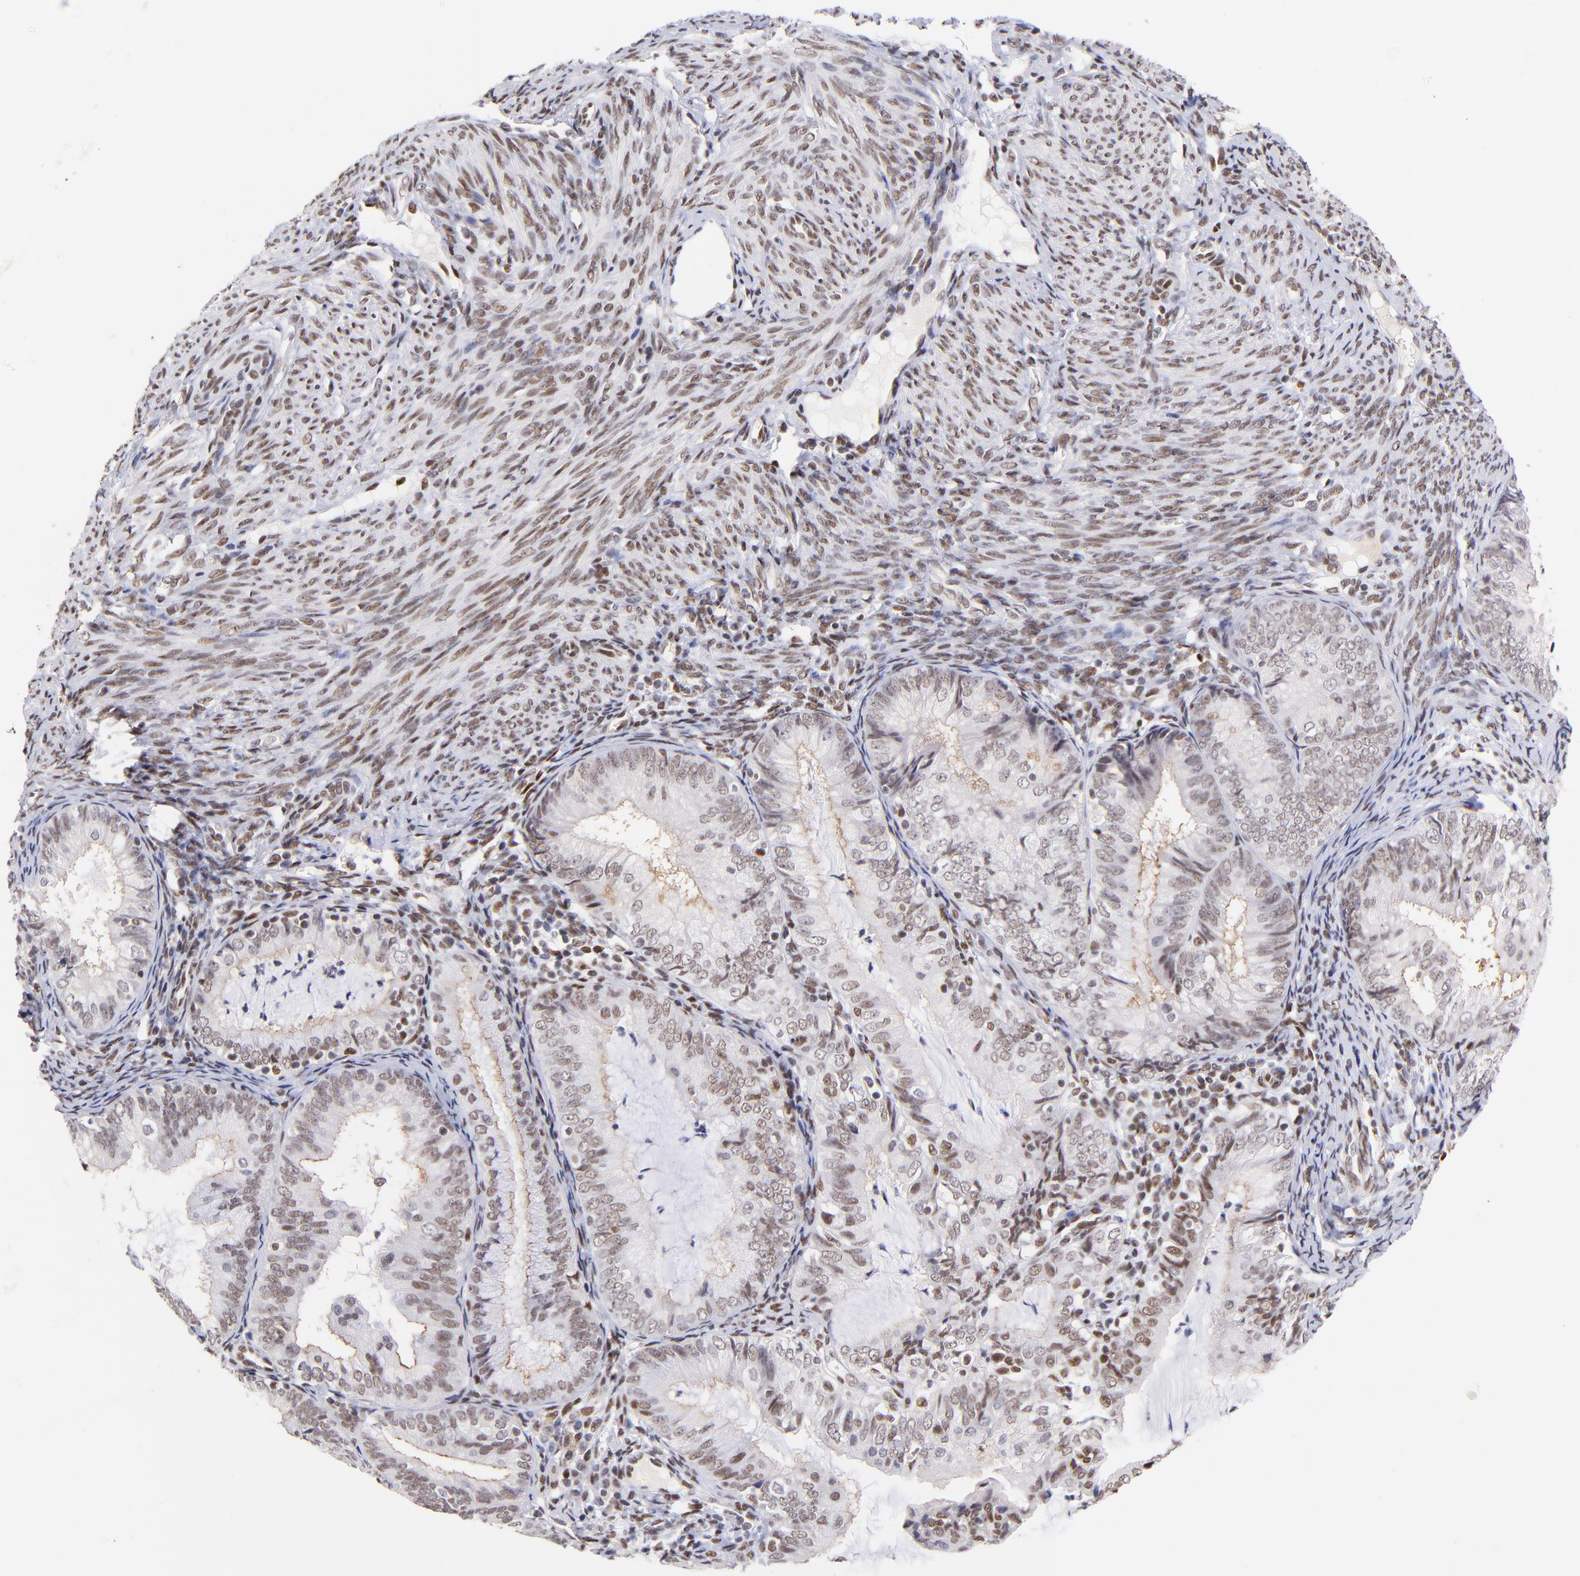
{"staining": {"intensity": "weak", "quantity": ">75%", "location": "nuclear"}, "tissue": "endometrial cancer", "cell_type": "Tumor cells", "image_type": "cancer", "snomed": [{"axis": "morphology", "description": "Adenocarcinoma, NOS"}, {"axis": "topography", "description": "Endometrium"}], "caption": "Protein analysis of adenocarcinoma (endometrial) tissue shows weak nuclear expression in approximately >75% of tumor cells.", "gene": "MIDEAS", "patient": {"sex": "female", "age": 66}}